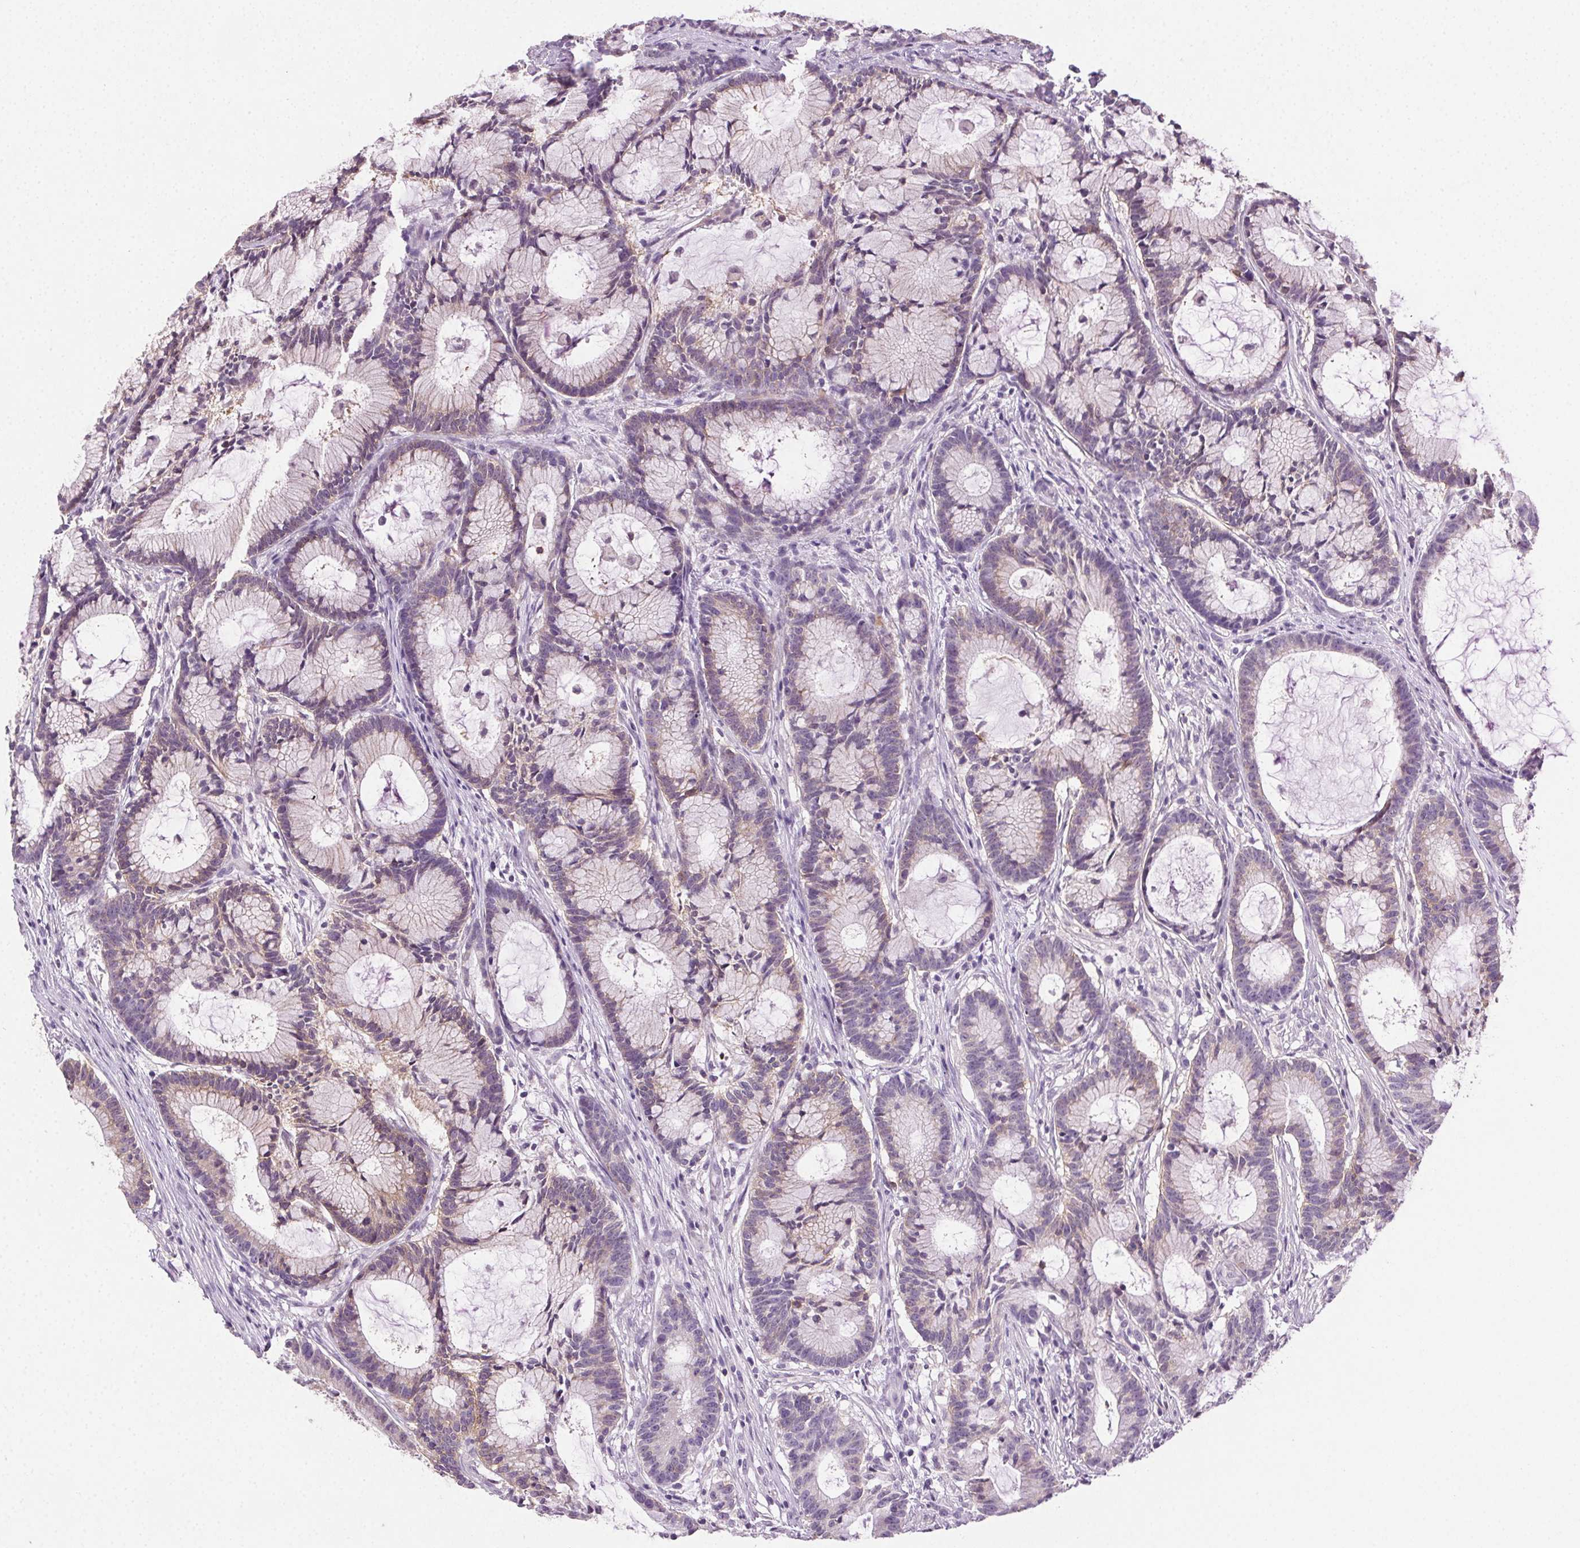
{"staining": {"intensity": "weak", "quantity": "<25%", "location": "cytoplasmic/membranous"}, "tissue": "colorectal cancer", "cell_type": "Tumor cells", "image_type": "cancer", "snomed": [{"axis": "morphology", "description": "Adenocarcinoma, NOS"}, {"axis": "topography", "description": "Colon"}], "caption": "Immunohistochemistry (IHC) photomicrograph of neoplastic tissue: human colorectal adenocarcinoma stained with DAB (3,3'-diaminobenzidine) shows no significant protein staining in tumor cells. Brightfield microscopy of immunohistochemistry stained with DAB (brown) and hematoxylin (blue), captured at high magnification.", "gene": "AKAP5", "patient": {"sex": "female", "age": 78}}